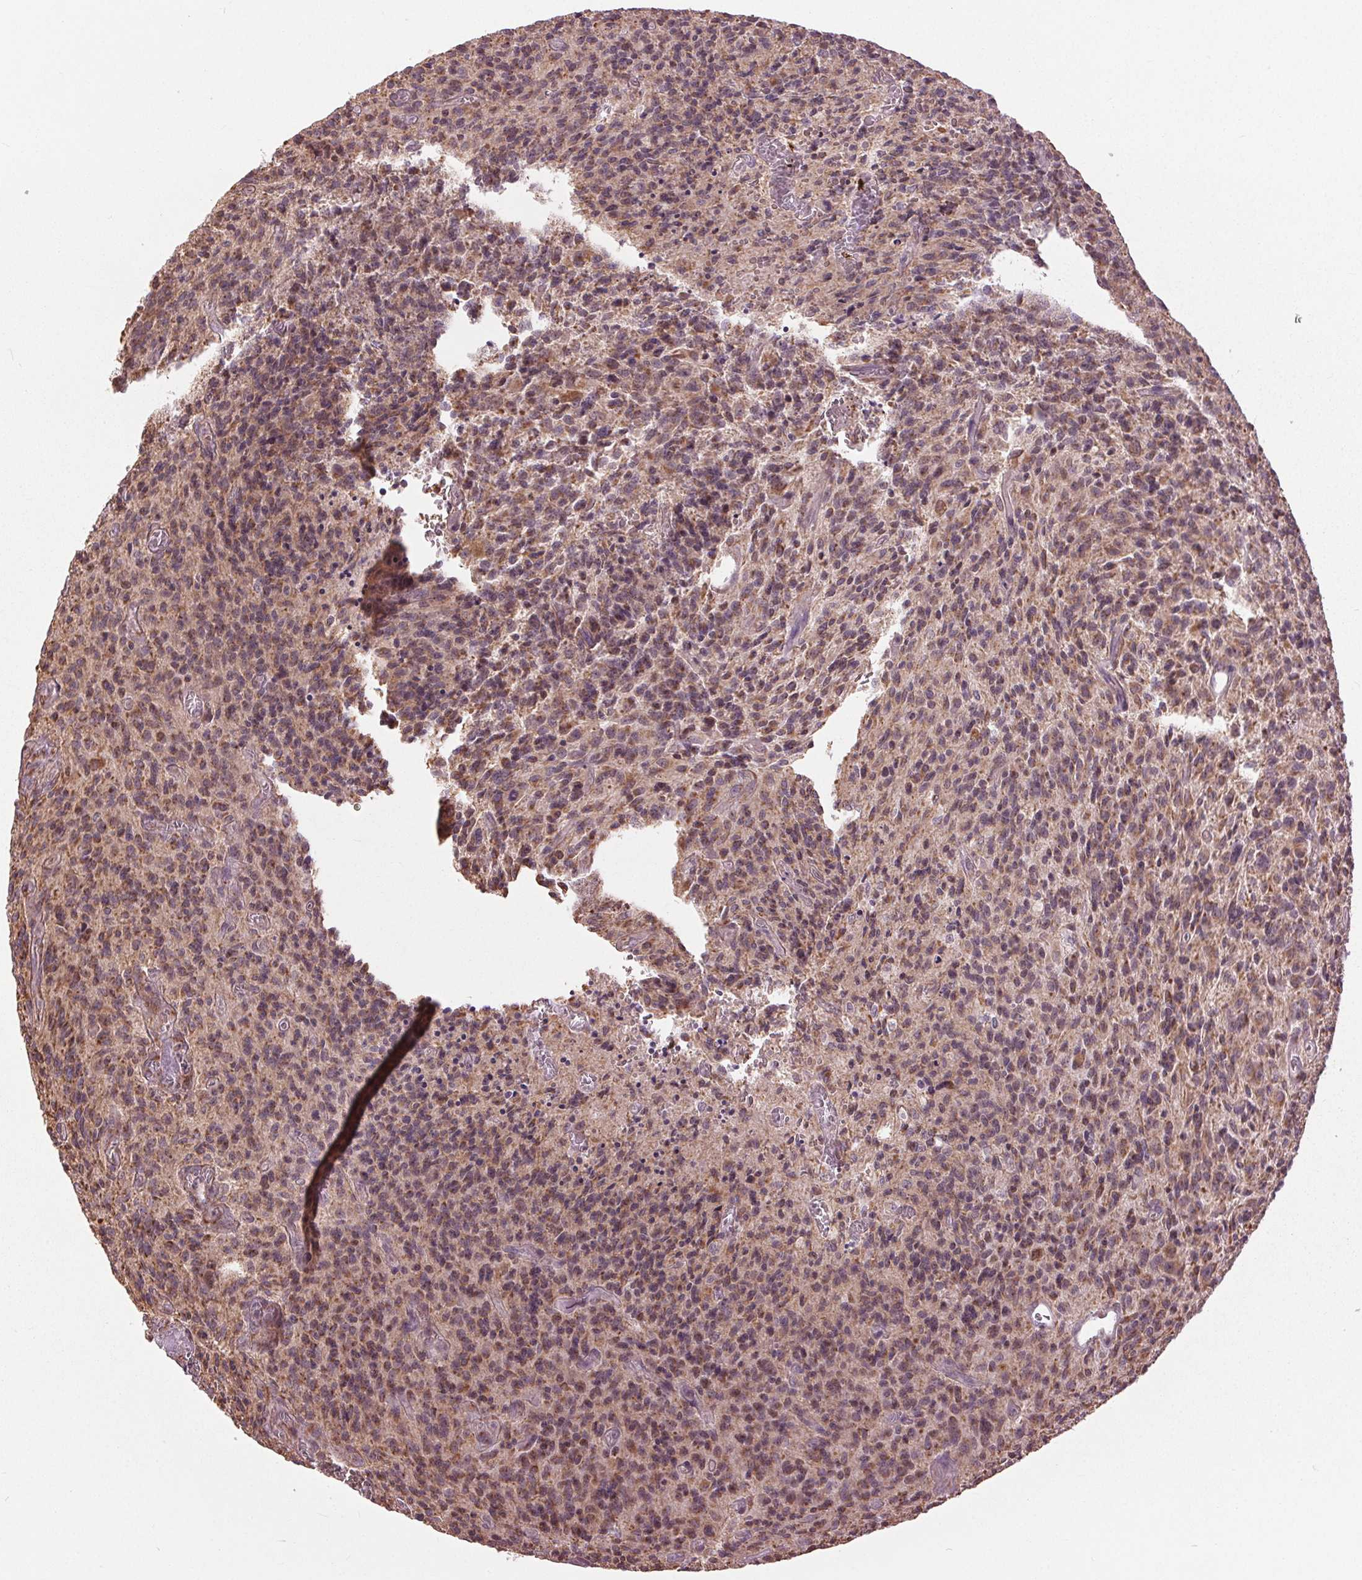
{"staining": {"intensity": "moderate", "quantity": "25%-75%", "location": "cytoplasmic/membranous"}, "tissue": "glioma", "cell_type": "Tumor cells", "image_type": "cancer", "snomed": [{"axis": "morphology", "description": "Glioma, malignant, High grade"}, {"axis": "topography", "description": "Brain"}], "caption": "Human malignant high-grade glioma stained for a protein (brown) demonstrates moderate cytoplasmic/membranous positive staining in approximately 25%-75% of tumor cells.", "gene": "BSDC1", "patient": {"sex": "male", "age": 76}}